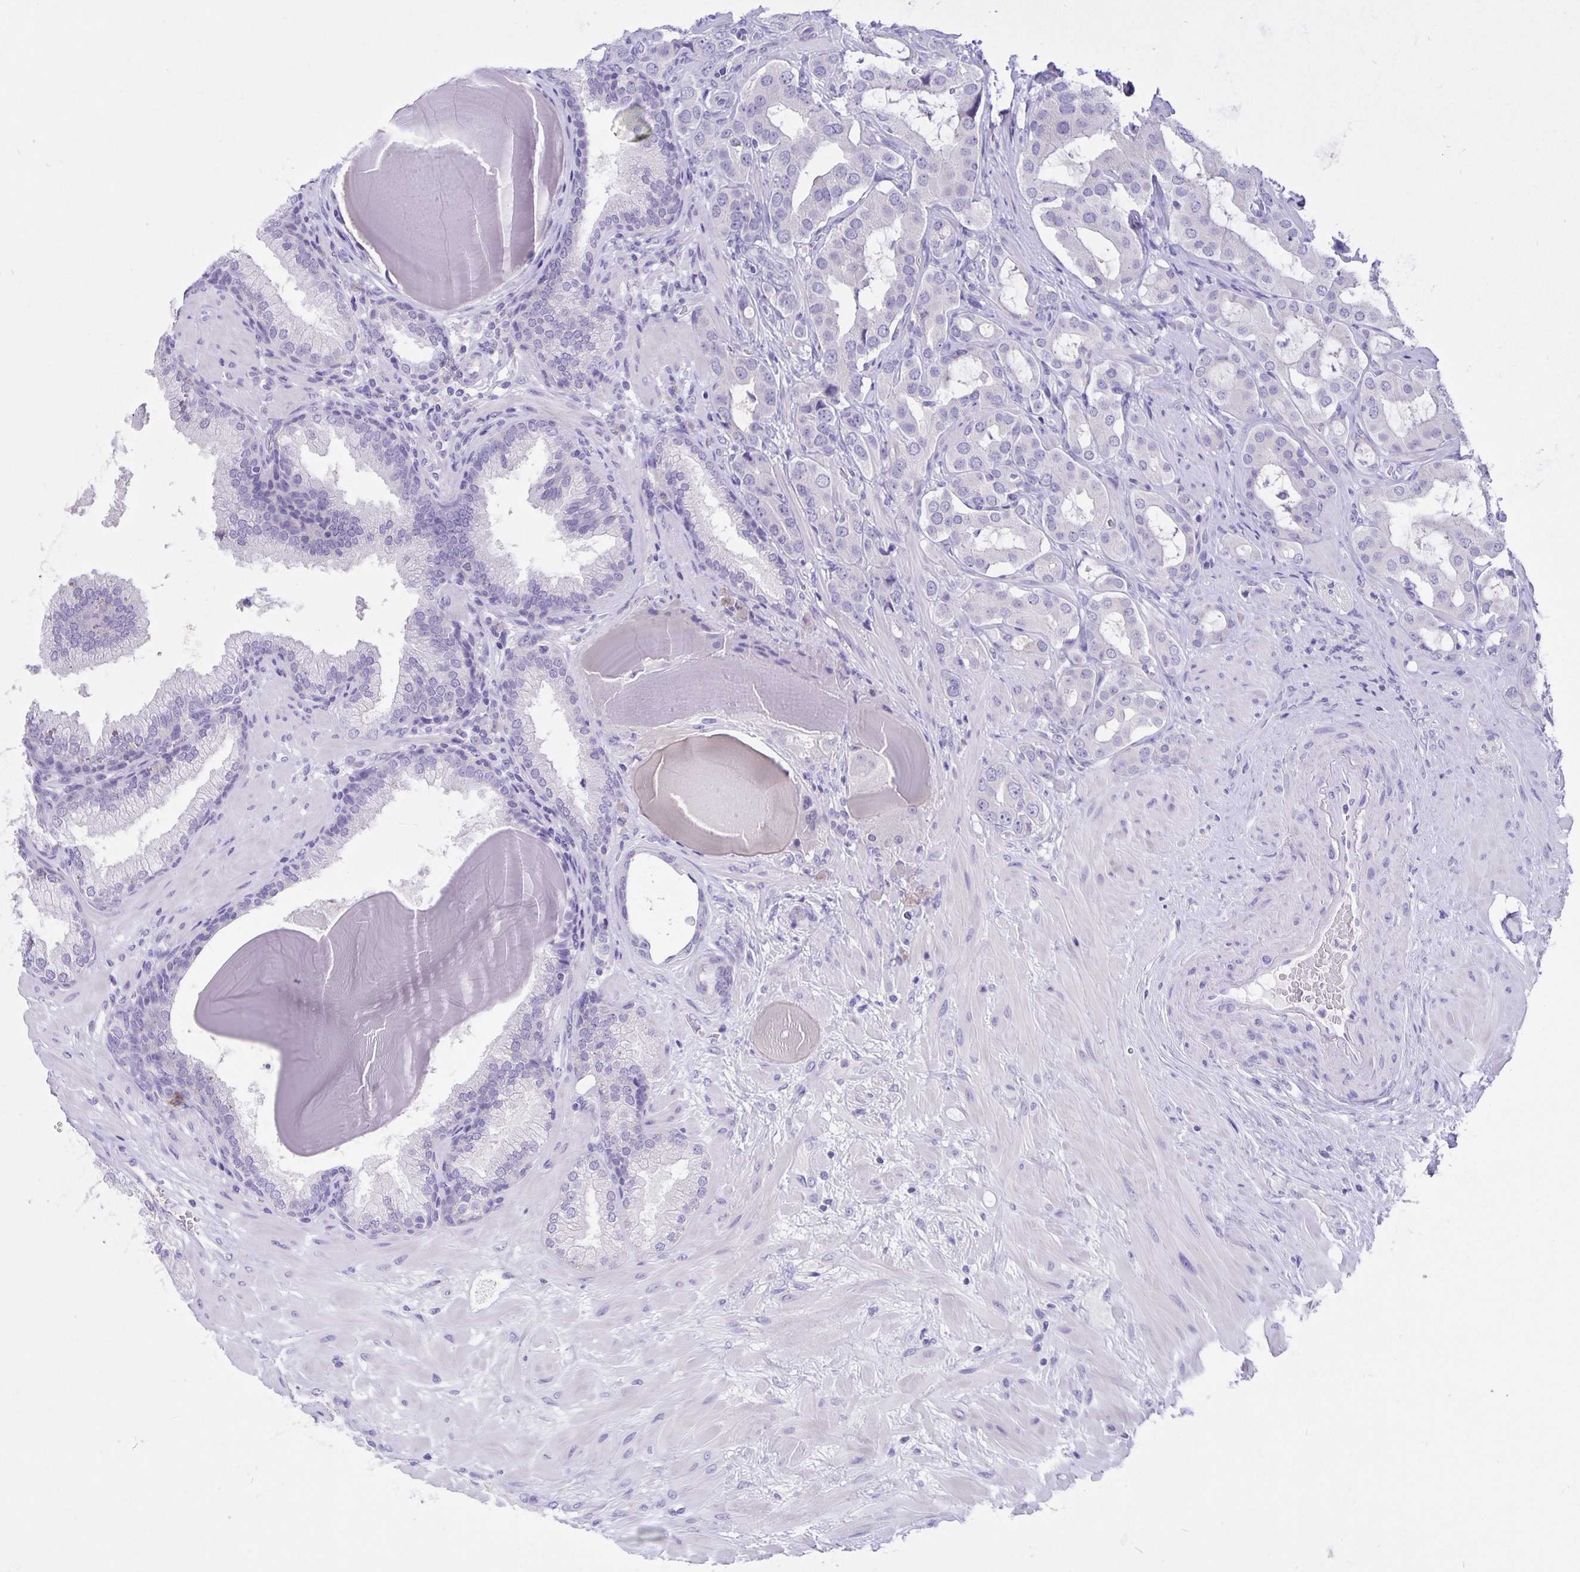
{"staining": {"intensity": "negative", "quantity": "none", "location": "none"}, "tissue": "prostate cancer", "cell_type": "Tumor cells", "image_type": "cancer", "snomed": [{"axis": "morphology", "description": "Adenocarcinoma, Low grade"}, {"axis": "topography", "description": "Prostate"}], "caption": "Immunohistochemical staining of low-grade adenocarcinoma (prostate) shows no significant expression in tumor cells.", "gene": "ERMN", "patient": {"sex": "male", "age": 57}}